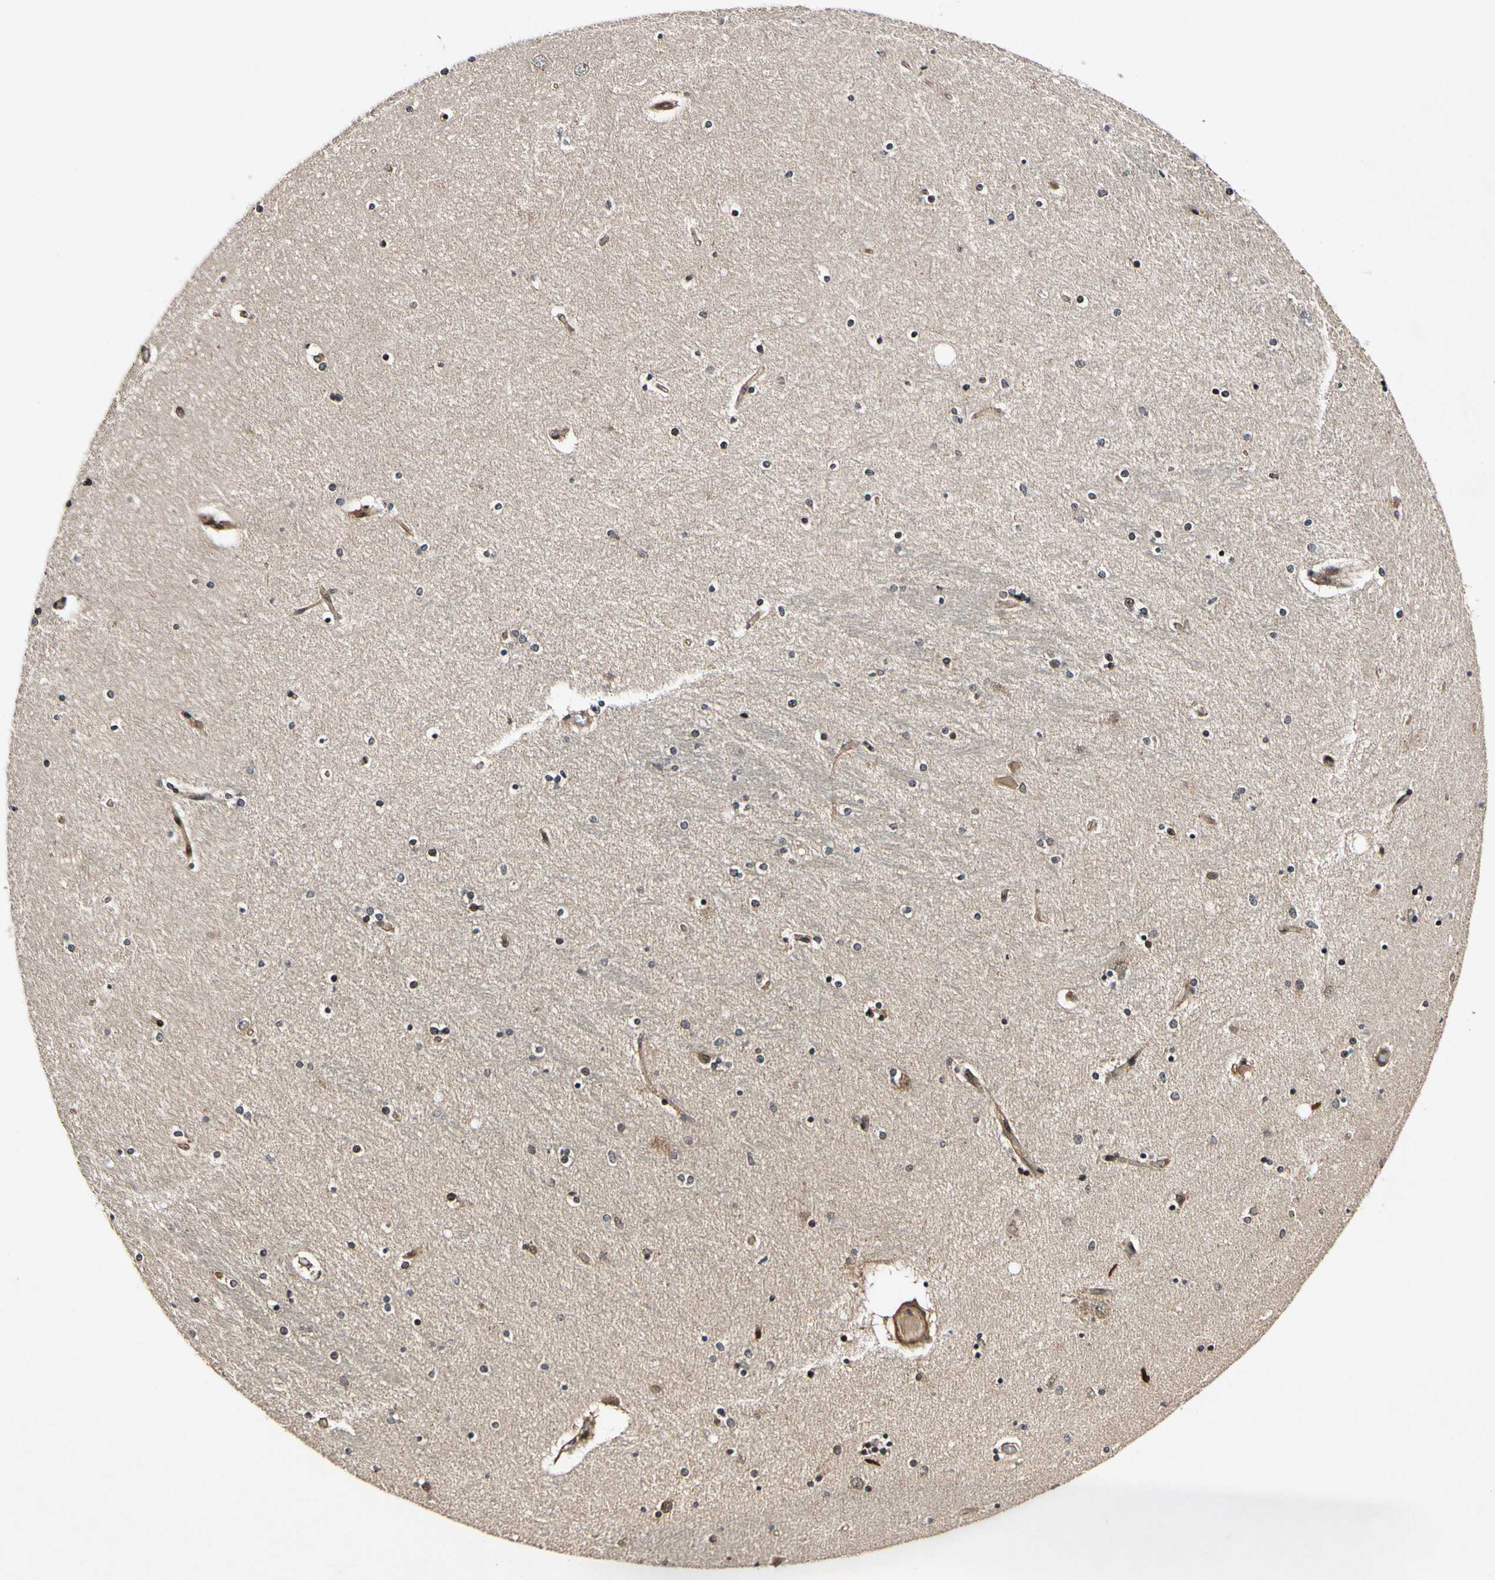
{"staining": {"intensity": "moderate", "quantity": ">75%", "location": "nuclear"}, "tissue": "hippocampus", "cell_type": "Glial cells", "image_type": "normal", "snomed": [{"axis": "morphology", "description": "Normal tissue, NOS"}, {"axis": "topography", "description": "Hippocampus"}], "caption": "Protein expression analysis of benign hippocampus shows moderate nuclear positivity in about >75% of glial cells. The protein of interest is stained brown, and the nuclei are stained in blue (DAB IHC with brightfield microscopy, high magnification).", "gene": "CSNK1E", "patient": {"sex": "female", "age": 54}}